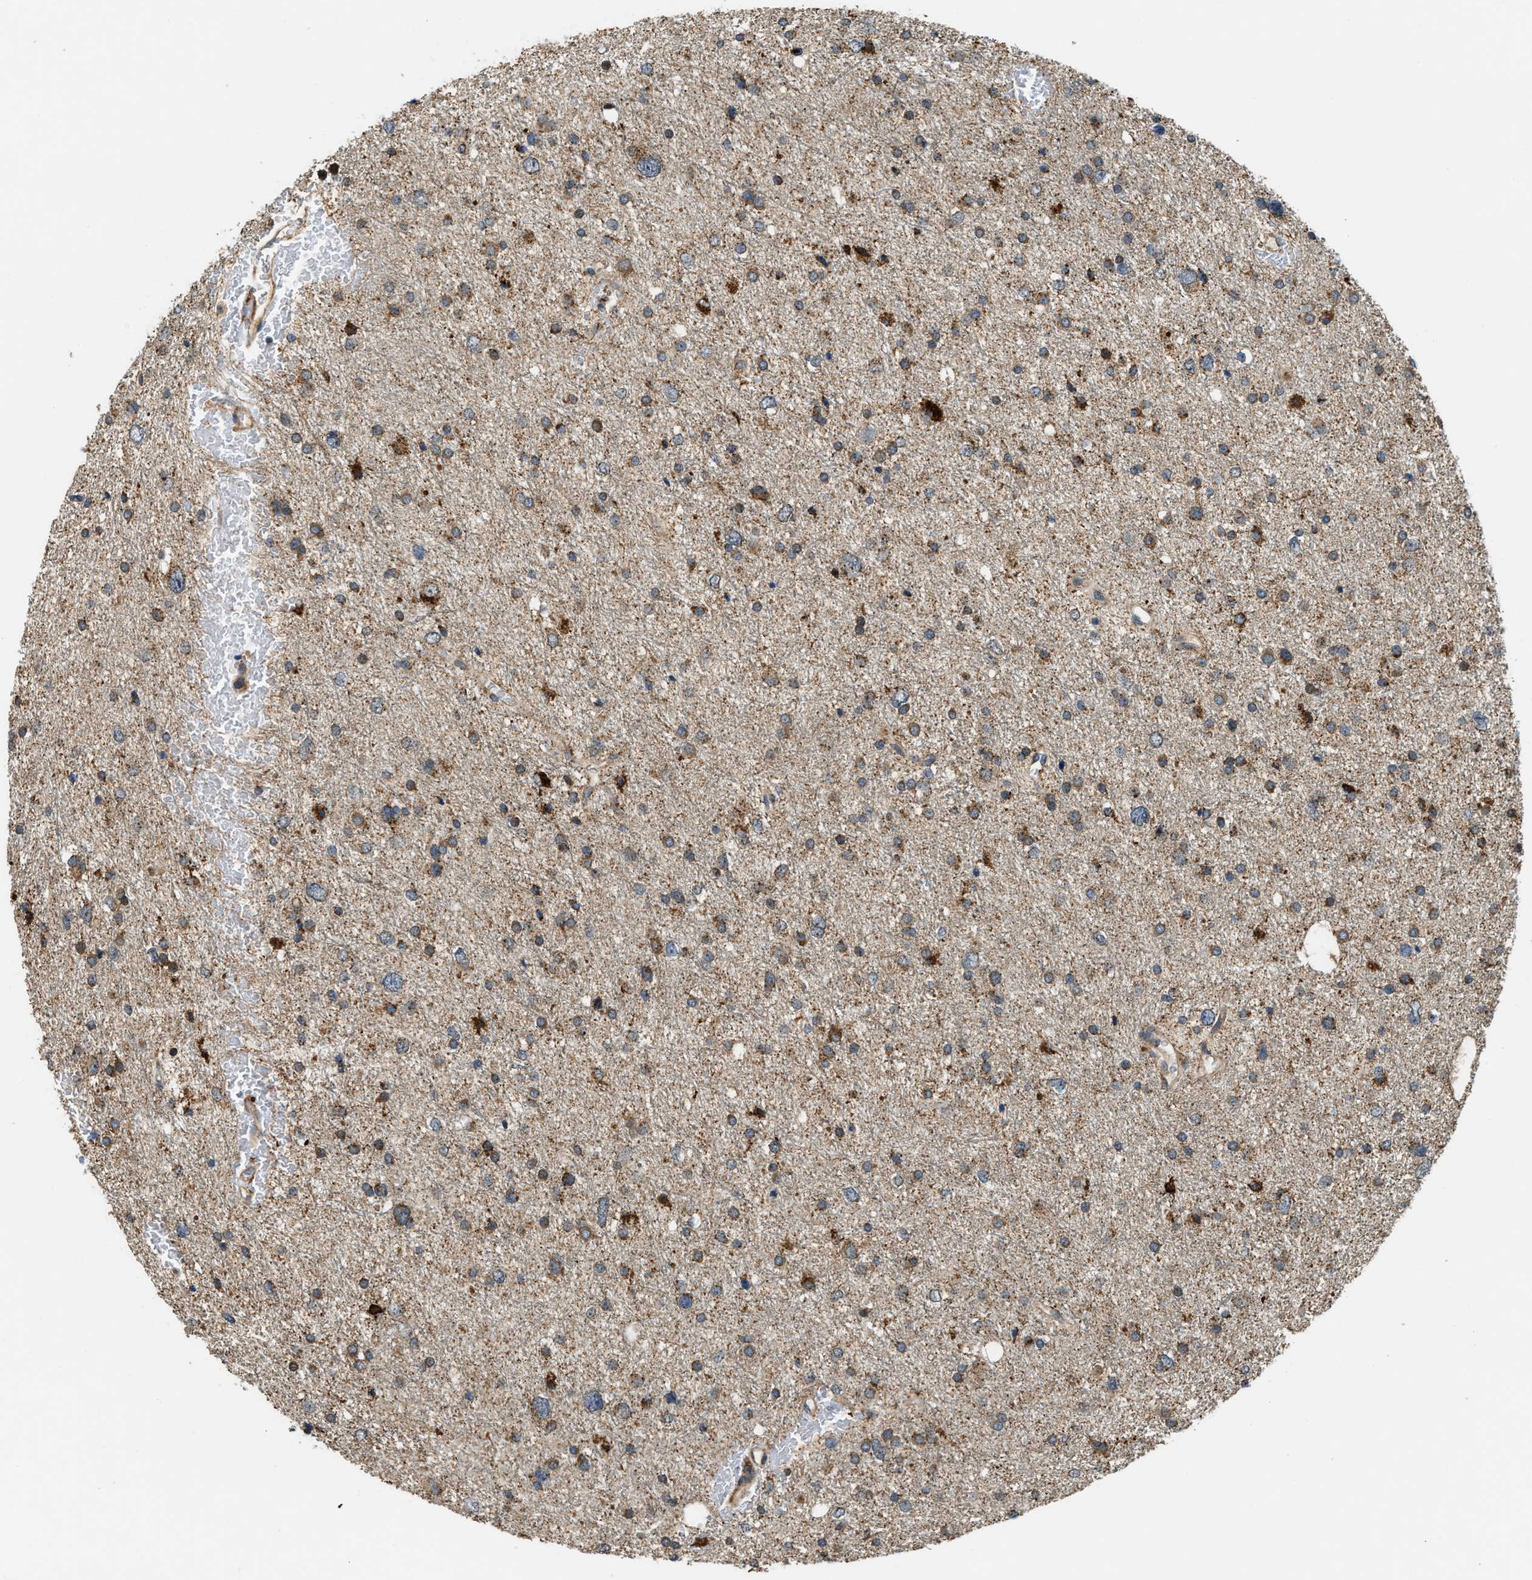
{"staining": {"intensity": "moderate", "quantity": ">75%", "location": "cytoplasmic/membranous"}, "tissue": "glioma", "cell_type": "Tumor cells", "image_type": "cancer", "snomed": [{"axis": "morphology", "description": "Glioma, malignant, Low grade"}, {"axis": "topography", "description": "Brain"}], "caption": "Human low-grade glioma (malignant) stained with a protein marker reveals moderate staining in tumor cells.", "gene": "STARD3NL", "patient": {"sex": "female", "age": 37}}